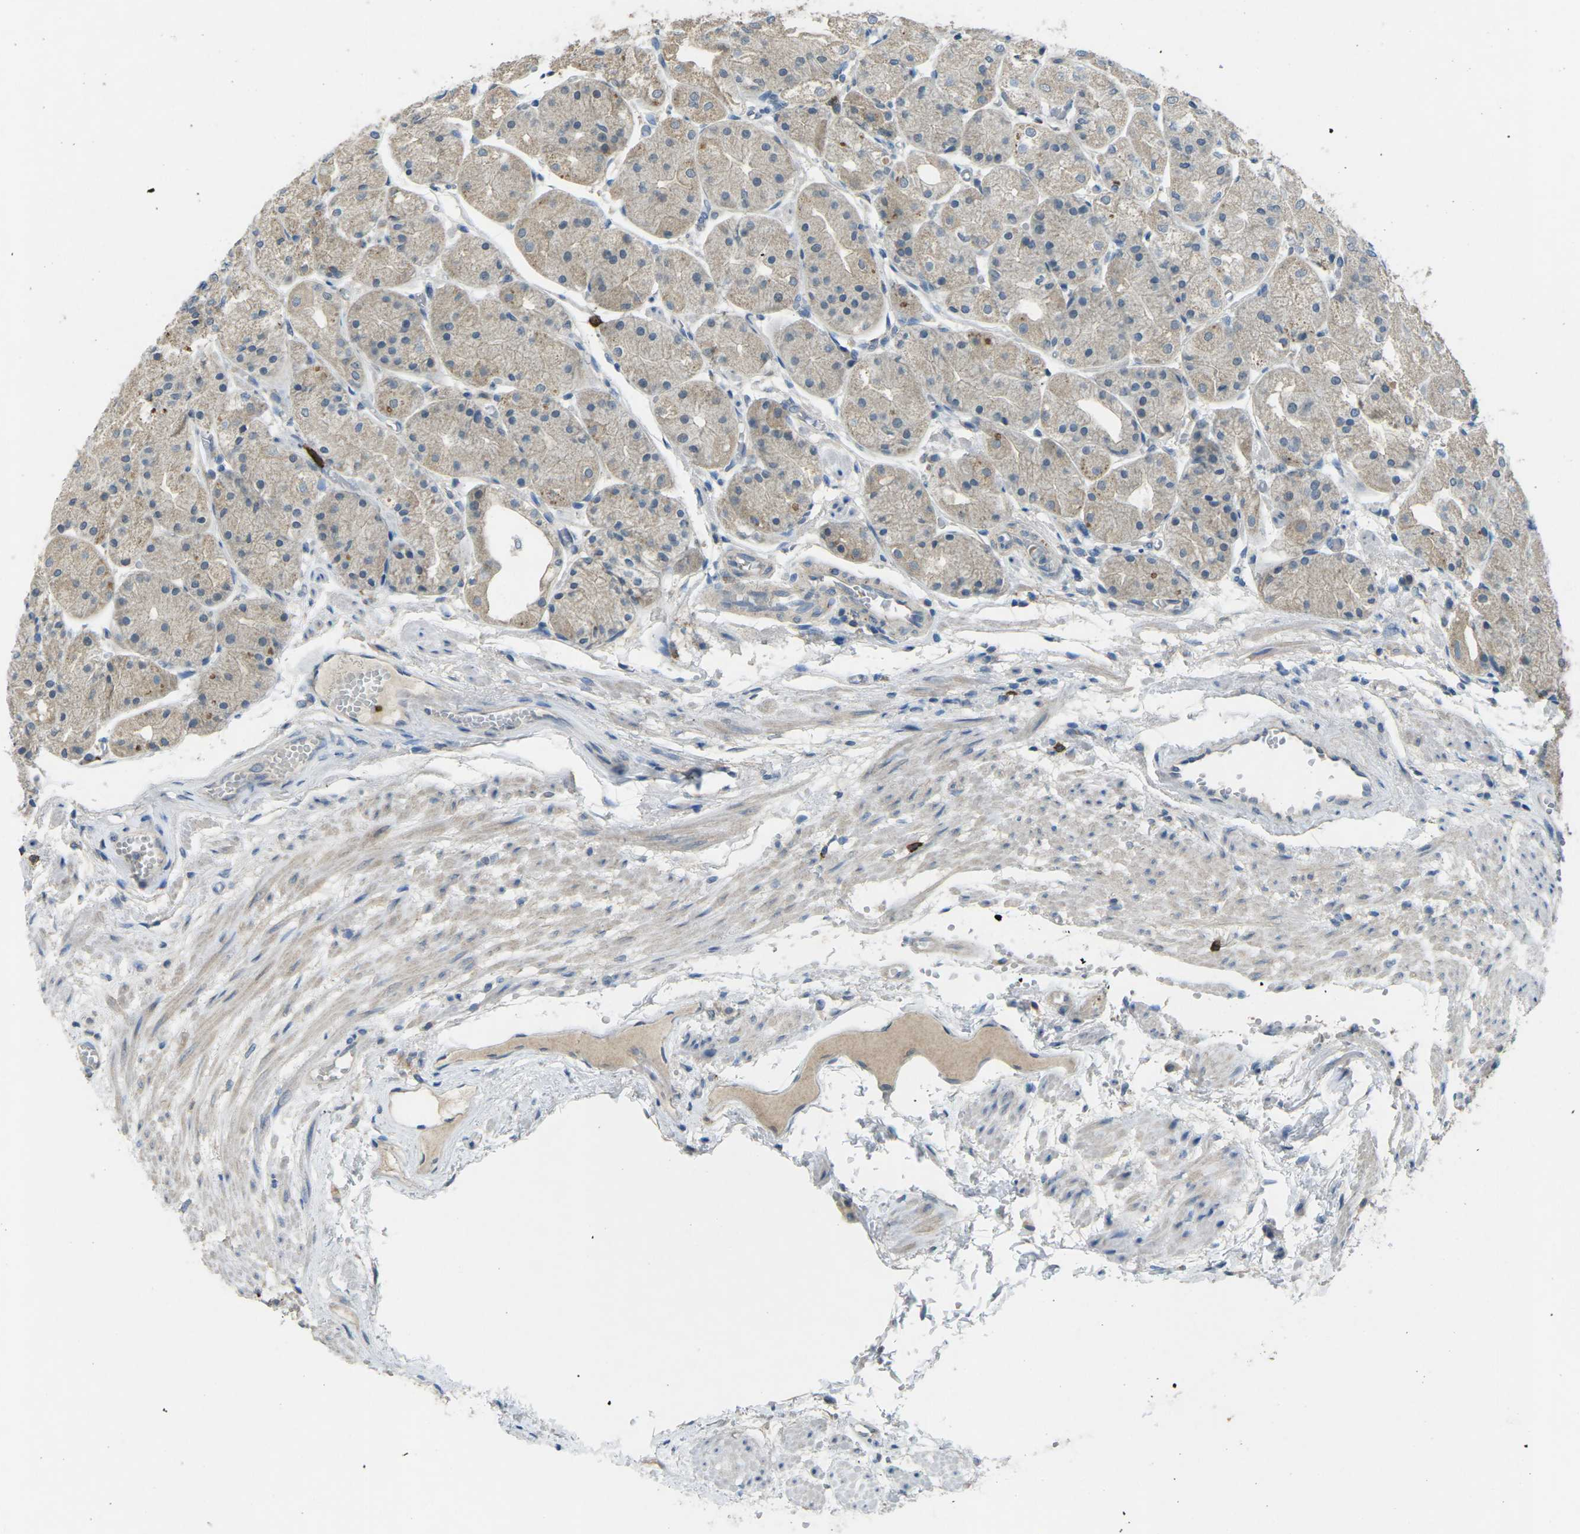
{"staining": {"intensity": "weak", "quantity": ">75%", "location": "cytoplasmic/membranous"}, "tissue": "stomach", "cell_type": "Glandular cells", "image_type": "normal", "snomed": [{"axis": "morphology", "description": "Normal tissue, NOS"}, {"axis": "topography", "description": "Stomach, upper"}], "caption": "Protein staining by IHC demonstrates weak cytoplasmic/membranous expression in approximately >75% of glandular cells in unremarkable stomach.", "gene": "CD19", "patient": {"sex": "male", "age": 72}}